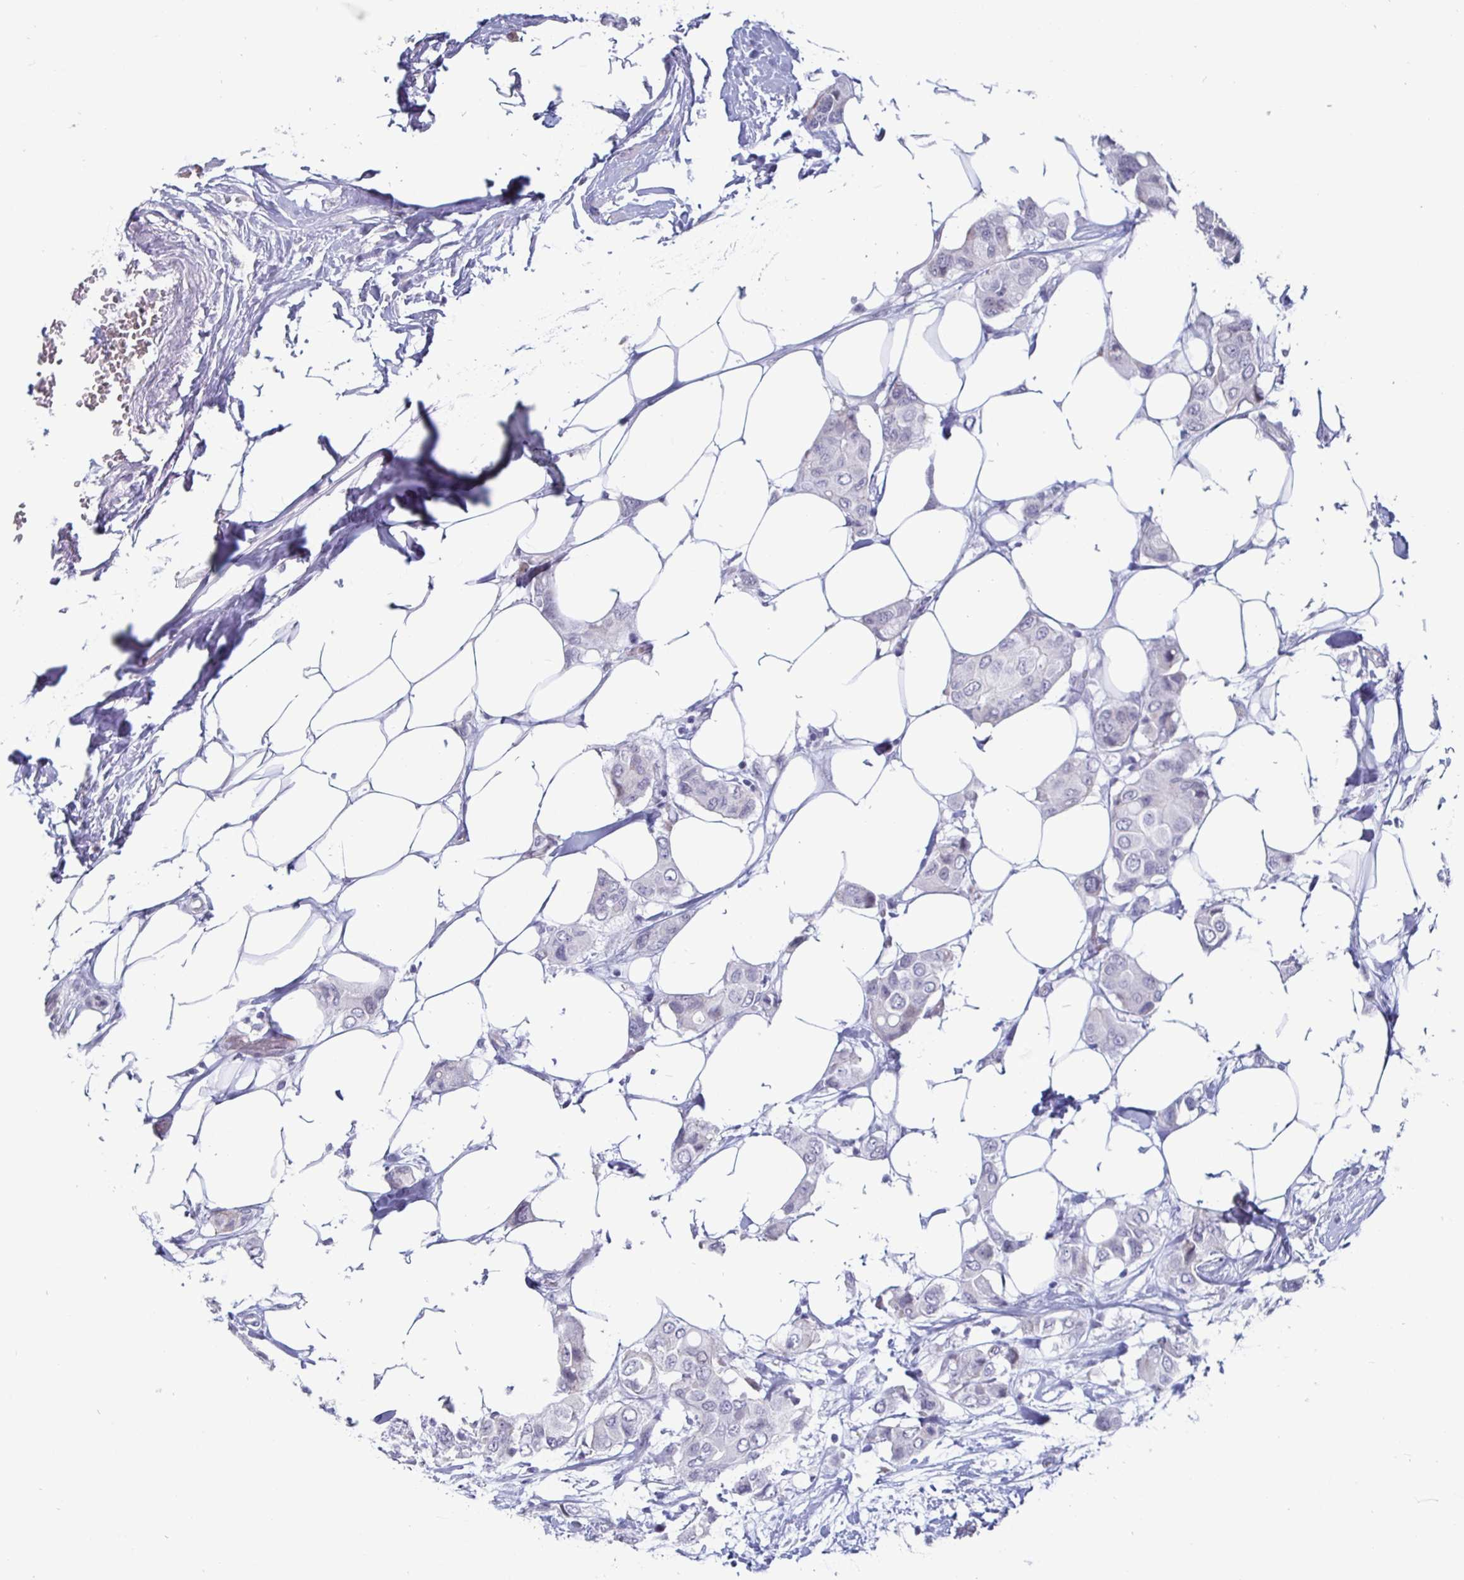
{"staining": {"intensity": "negative", "quantity": "none", "location": "none"}, "tissue": "breast cancer", "cell_type": "Tumor cells", "image_type": "cancer", "snomed": [{"axis": "morphology", "description": "Lobular carcinoma"}, {"axis": "topography", "description": "Breast"}], "caption": "The histopathology image reveals no staining of tumor cells in lobular carcinoma (breast).", "gene": "OOSP2", "patient": {"sex": "female", "age": 51}}